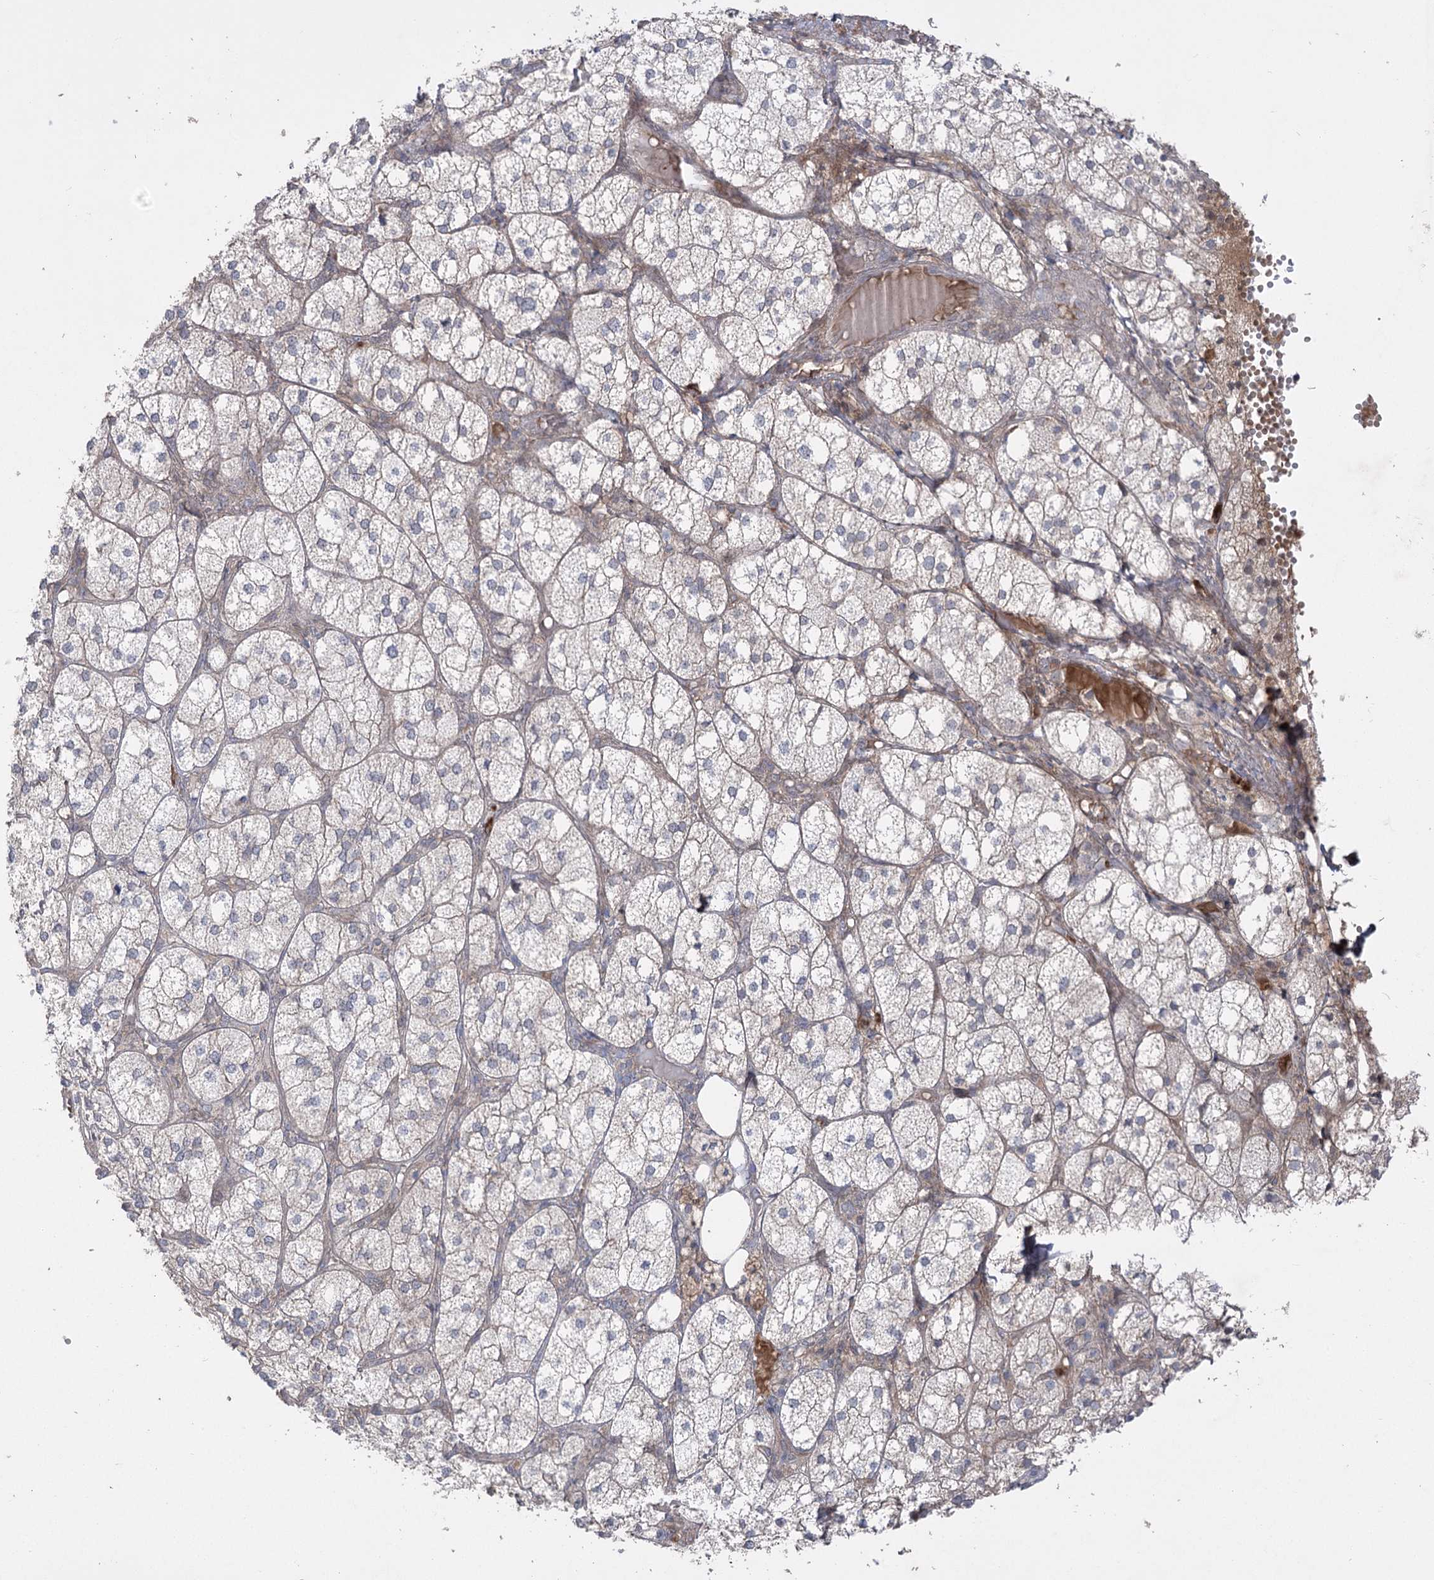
{"staining": {"intensity": "weak", "quantity": "25%-75%", "location": "cytoplasmic/membranous"}, "tissue": "adrenal gland", "cell_type": "Glandular cells", "image_type": "normal", "snomed": [{"axis": "morphology", "description": "Normal tissue, NOS"}, {"axis": "topography", "description": "Adrenal gland"}], "caption": "Immunohistochemical staining of unremarkable human adrenal gland shows weak cytoplasmic/membranous protein positivity in about 25%-75% of glandular cells.", "gene": "PLEKHA5", "patient": {"sex": "female", "age": 61}}